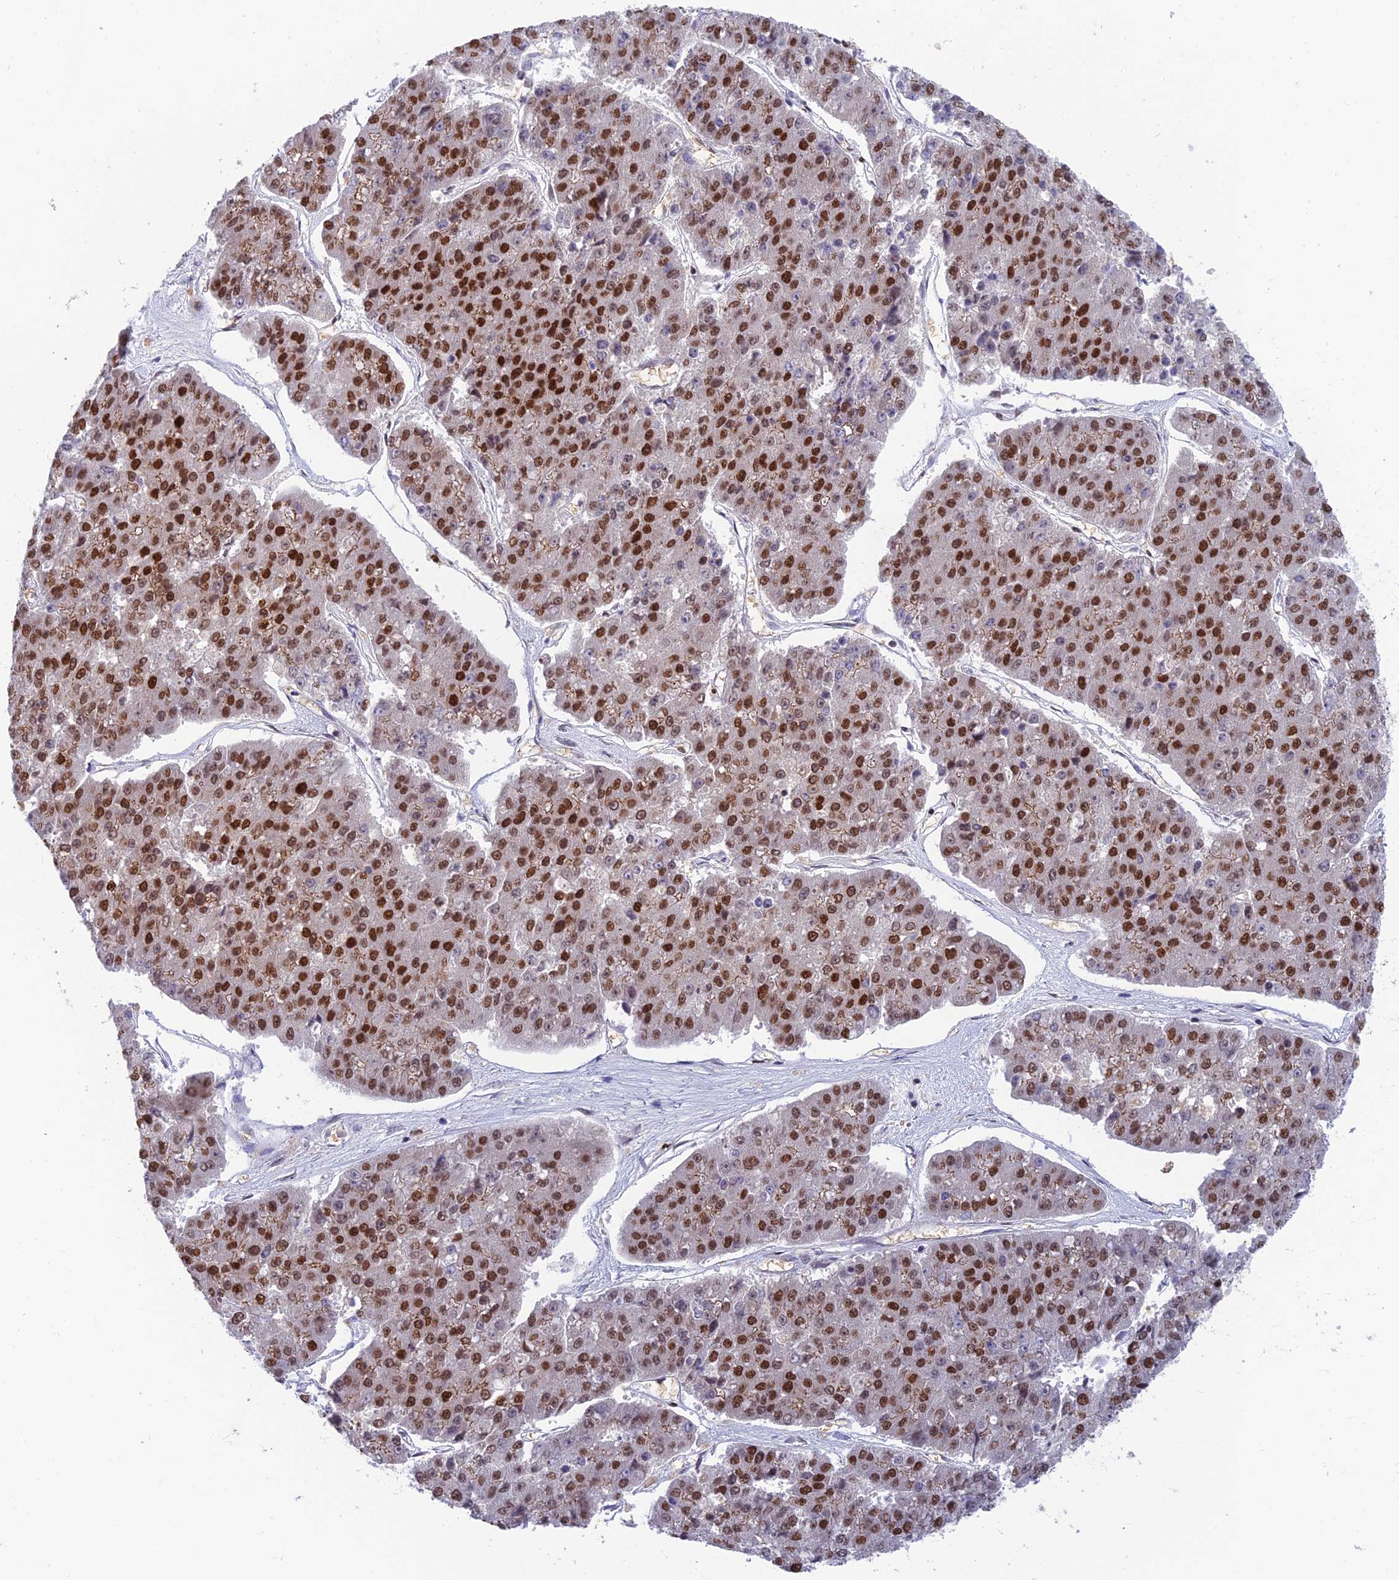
{"staining": {"intensity": "strong", "quantity": "25%-75%", "location": "nuclear"}, "tissue": "pancreatic cancer", "cell_type": "Tumor cells", "image_type": "cancer", "snomed": [{"axis": "morphology", "description": "Adenocarcinoma, NOS"}, {"axis": "topography", "description": "Pancreas"}], "caption": "Adenocarcinoma (pancreatic) stained for a protein exhibits strong nuclear positivity in tumor cells.", "gene": "EEF1AKMT3", "patient": {"sex": "male", "age": 50}}